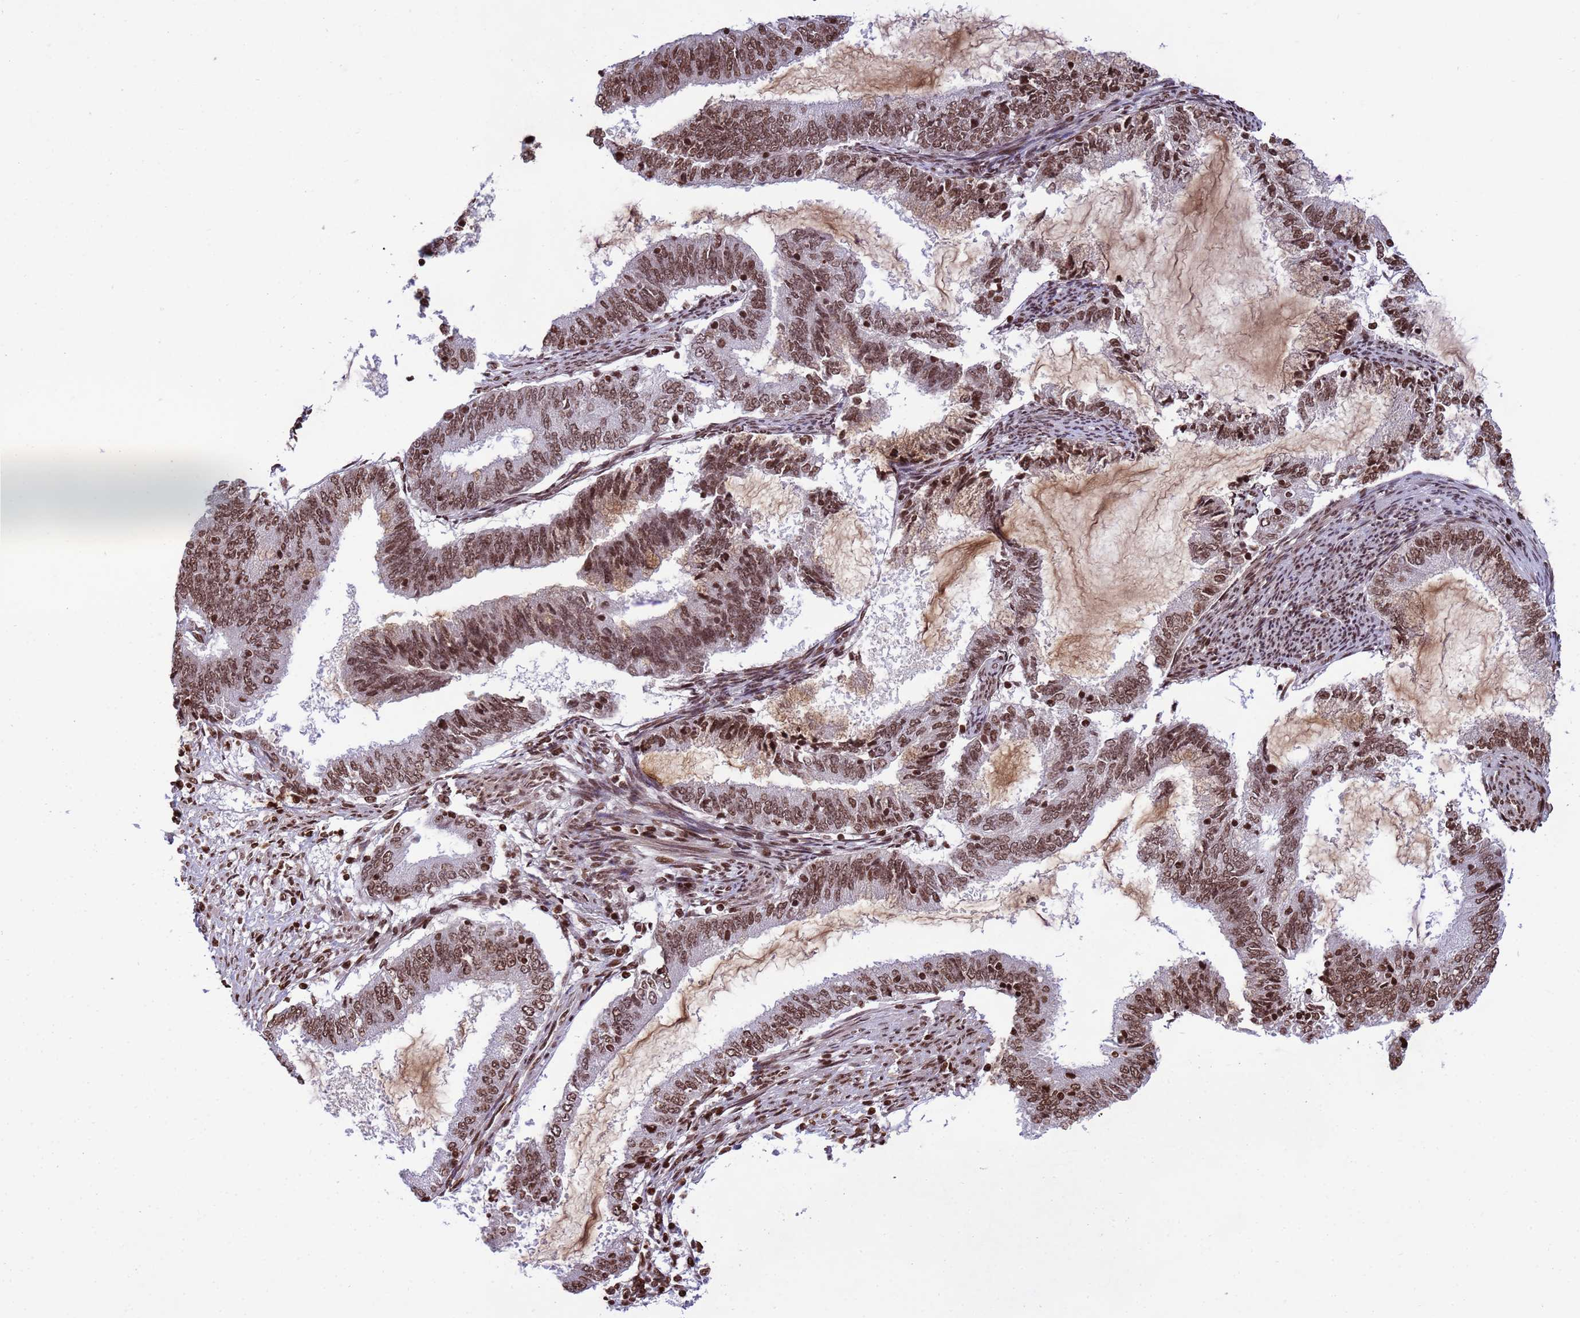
{"staining": {"intensity": "moderate", "quantity": ">75%", "location": "nuclear"}, "tissue": "endometrial cancer", "cell_type": "Tumor cells", "image_type": "cancer", "snomed": [{"axis": "morphology", "description": "Adenocarcinoma, NOS"}, {"axis": "topography", "description": "Endometrium"}], "caption": "Human endometrial cancer (adenocarcinoma) stained with a protein marker shows moderate staining in tumor cells.", "gene": "H3-3B", "patient": {"sex": "female", "age": 51}}